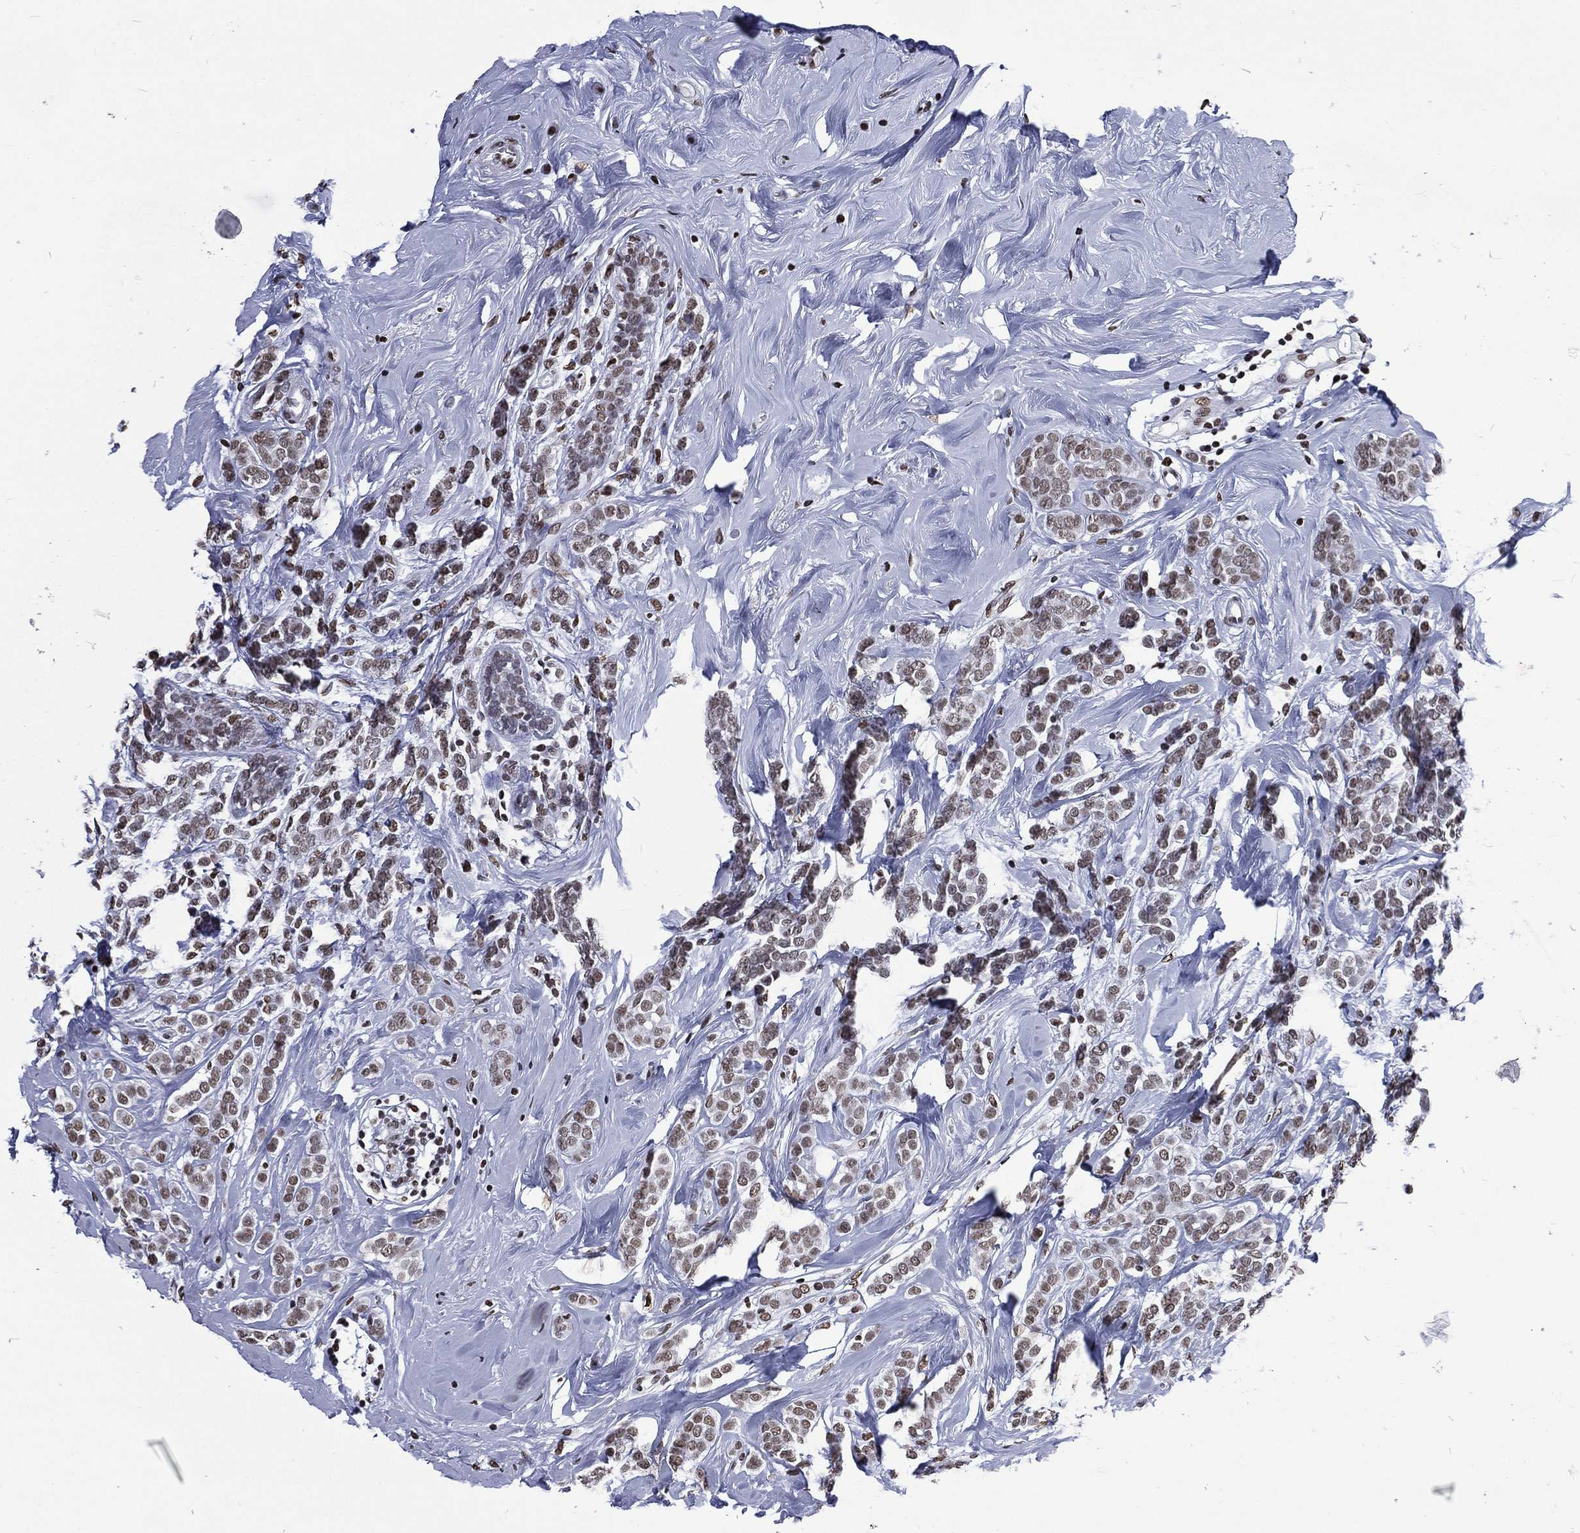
{"staining": {"intensity": "moderate", "quantity": "25%-75%", "location": "nuclear"}, "tissue": "breast cancer", "cell_type": "Tumor cells", "image_type": "cancer", "snomed": [{"axis": "morphology", "description": "Lobular carcinoma"}, {"axis": "topography", "description": "Breast"}], "caption": "Immunohistochemistry (IHC) micrograph of human breast cancer stained for a protein (brown), which demonstrates medium levels of moderate nuclear staining in approximately 25%-75% of tumor cells.", "gene": "RETREG2", "patient": {"sex": "female", "age": 49}}